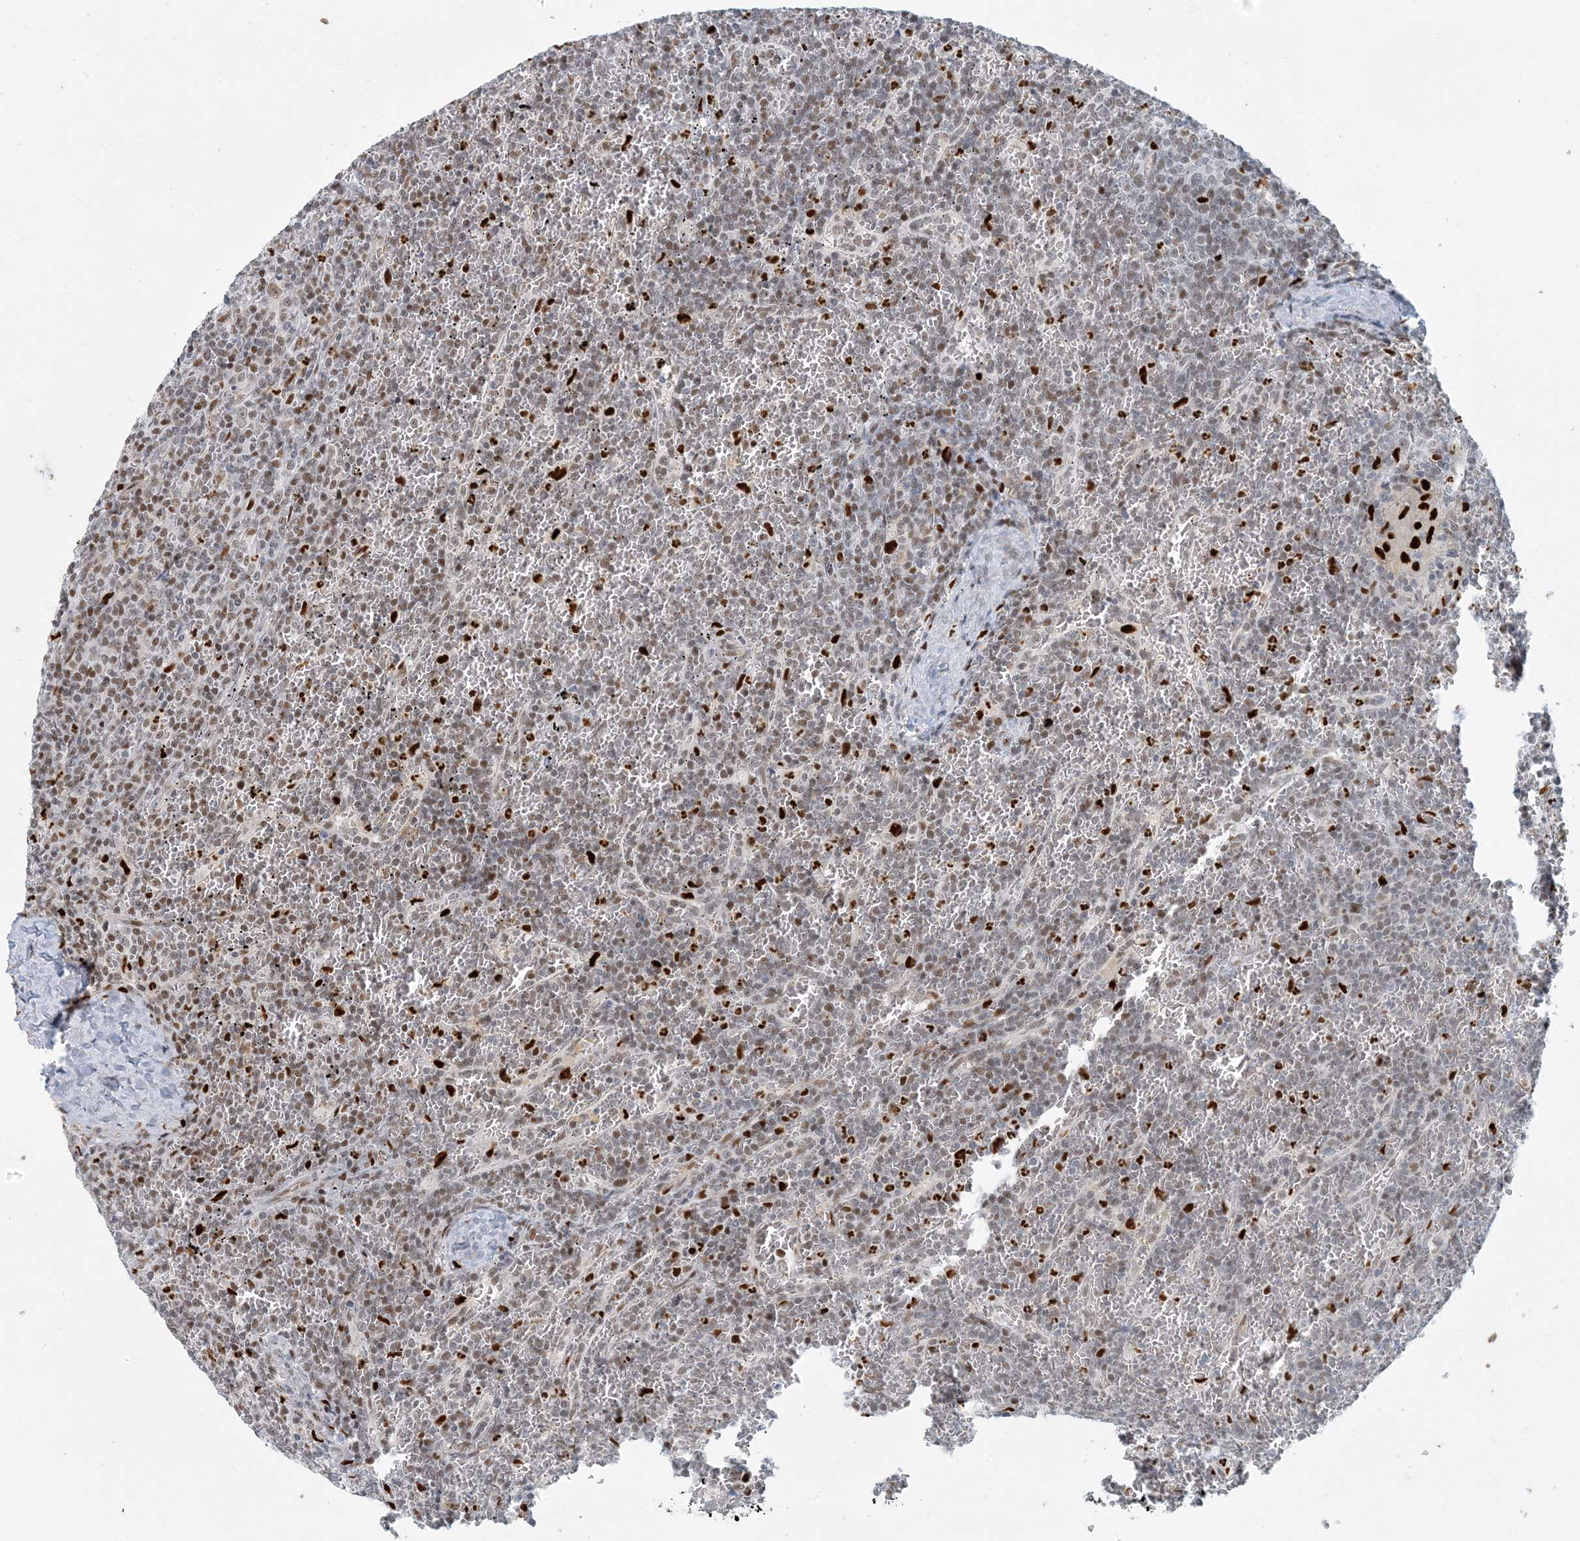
{"staining": {"intensity": "weak", "quantity": "25%-75%", "location": "nuclear"}, "tissue": "lymphoma", "cell_type": "Tumor cells", "image_type": "cancer", "snomed": [{"axis": "morphology", "description": "Malignant lymphoma, non-Hodgkin's type, Low grade"}, {"axis": "topography", "description": "Spleen"}], "caption": "Tumor cells exhibit weak nuclear expression in approximately 25%-75% of cells in lymphoma. (Brightfield microscopy of DAB IHC at high magnification).", "gene": "AK9", "patient": {"sex": "female", "age": 19}}